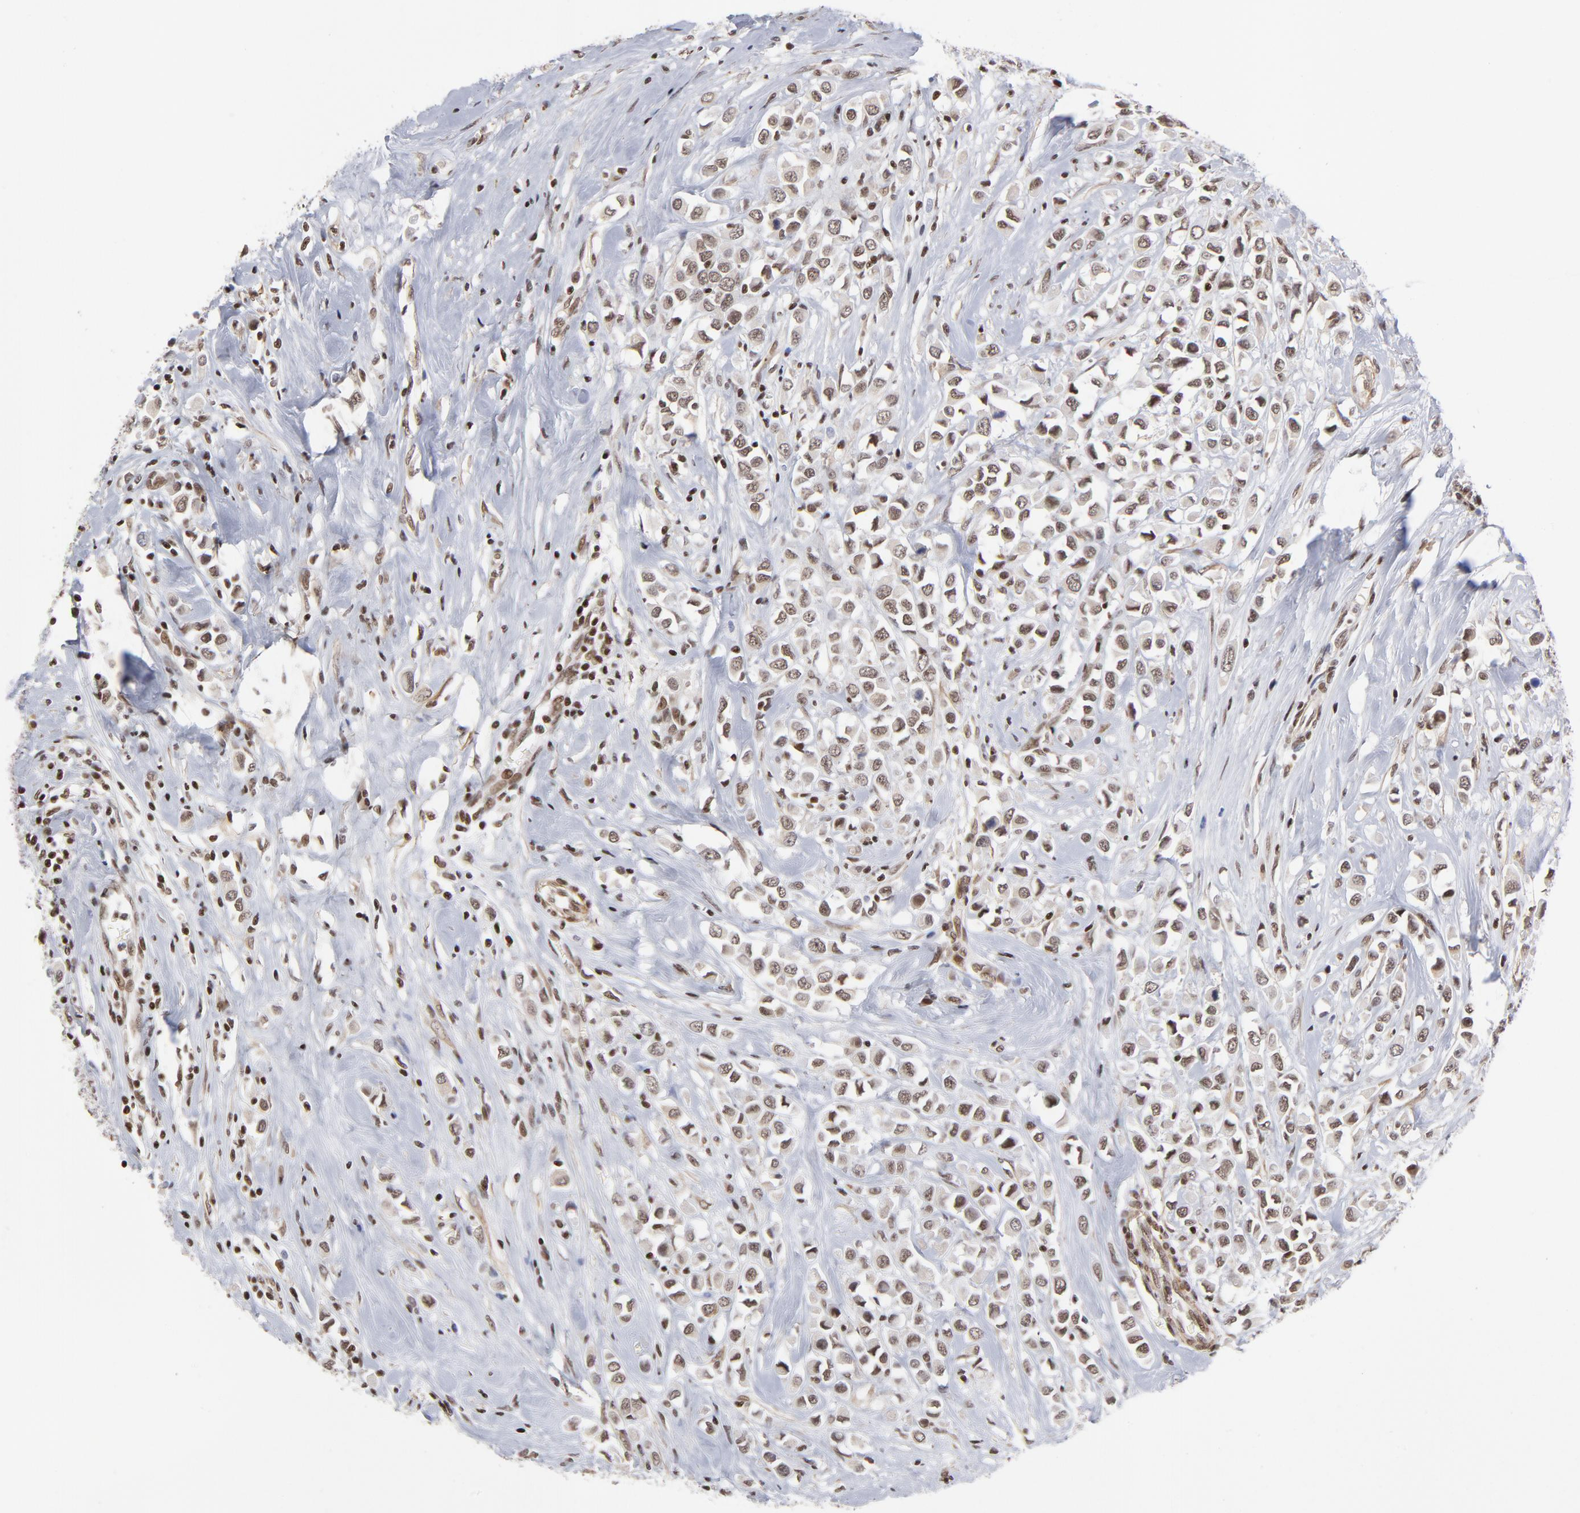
{"staining": {"intensity": "strong", "quantity": ">75%", "location": "nuclear"}, "tissue": "breast cancer", "cell_type": "Tumor cells", "image_type": "cancer", "snomed": [{"axis": "morphology", "description": "Duct carcinoma"}, {"axis": "topography", "description": "Breast"}], "caption": "Immunohistochemistry (IHC) histopathology image of breast infiltrating ductal carcinoma stained for a protein (brown), which shows high levels of strong nuclear staining in approximately >75% of tumor cells.", "gene": "CTCF", "patient": {"sex": "female", "age": 61}}